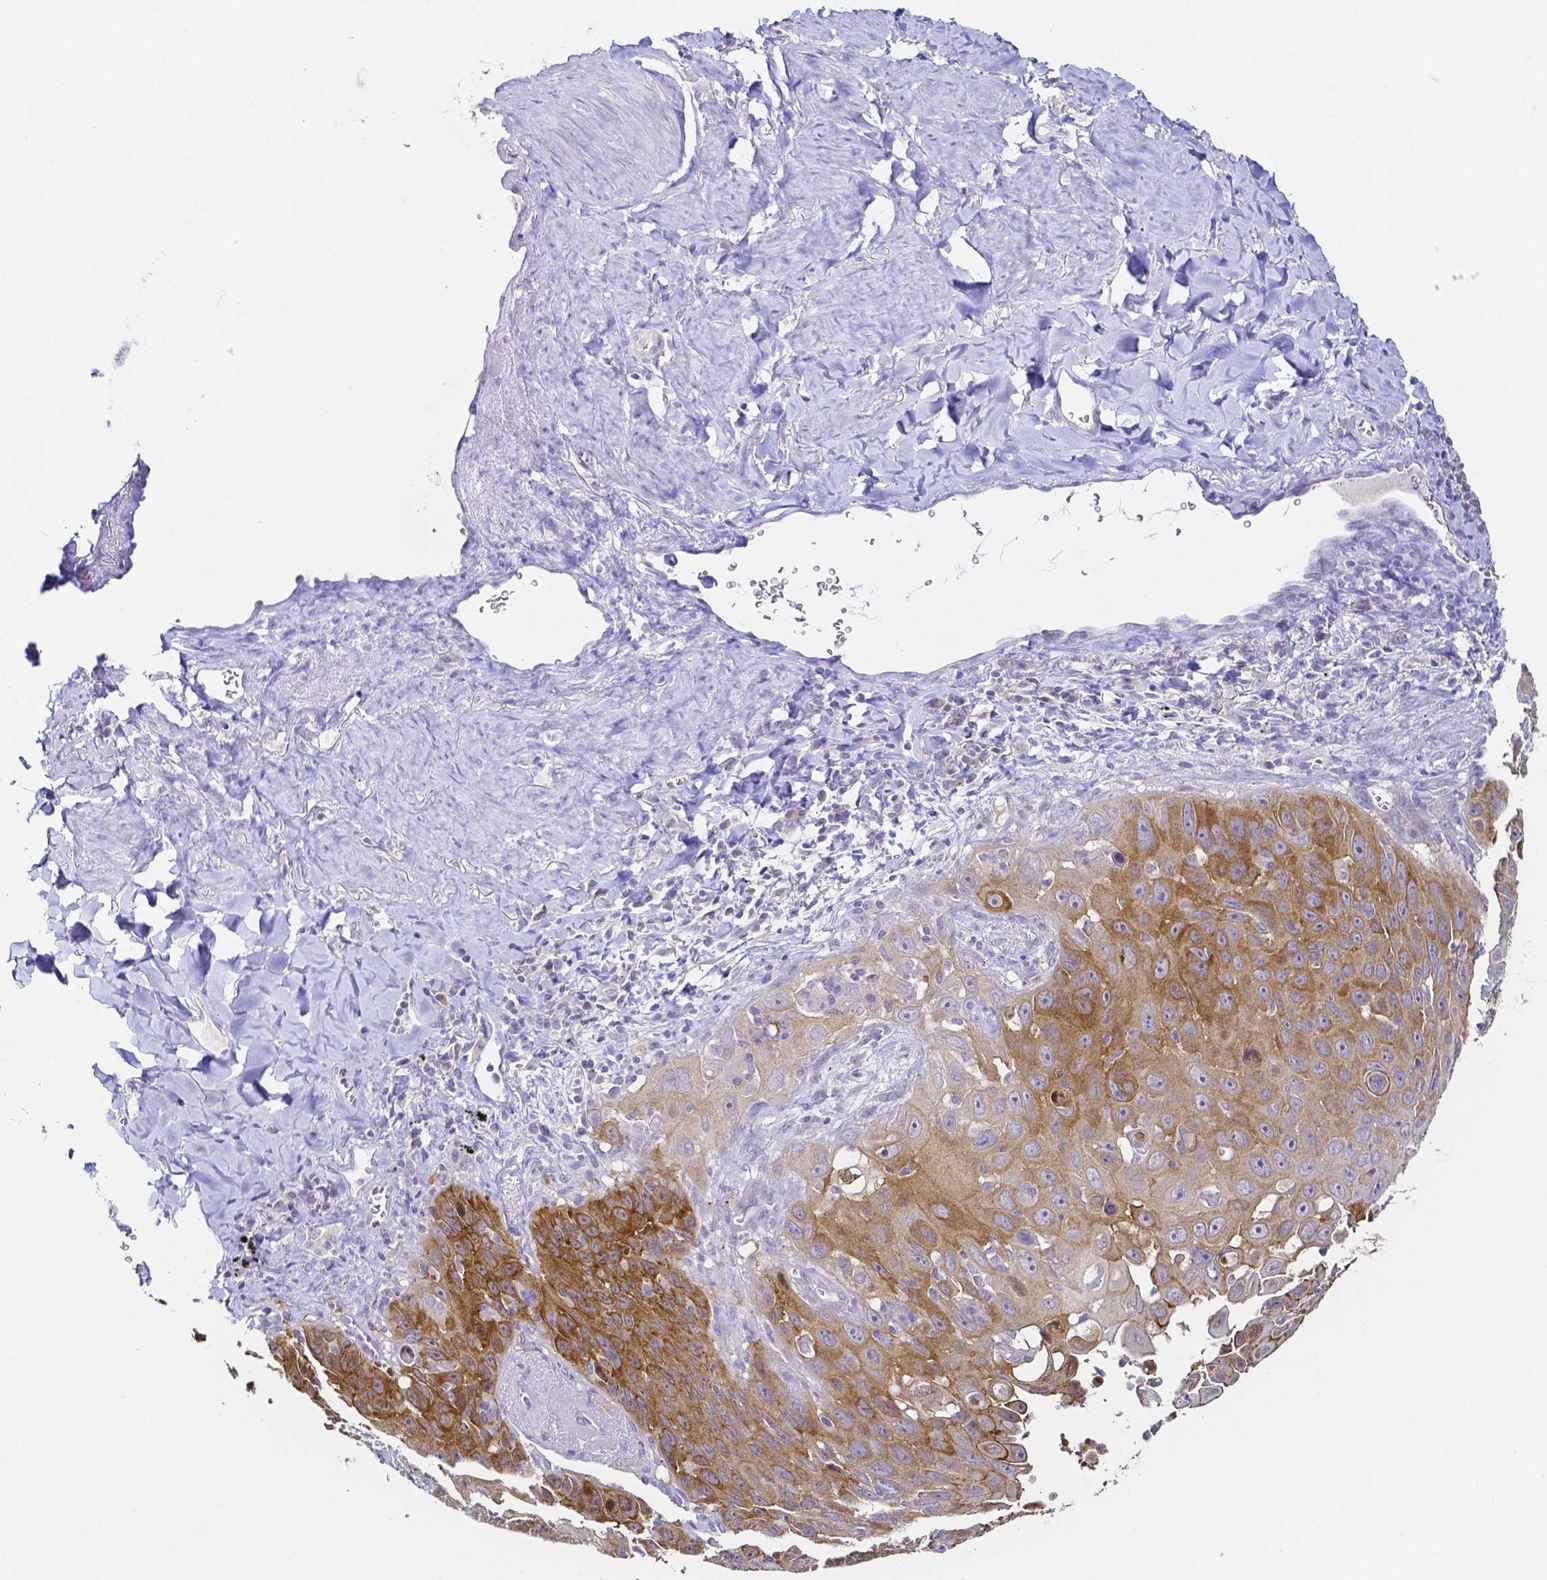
{"staining": {"intensity": "moderate", "quantity": ">75%", "location": "cytoplasmic/membranous"}, "tissue": "lung cancer", "cell_type": "Tumor cells", "image_type": "cancer", "snomed": [{"axis": "morphology", "description": "Squamous cell carcinoma, NOS"}, {"axis": "morphology", "description": "Squamous cell carcinoma, metastatic, NOS"}, {"axis": "topography", "description": "Lymph node"}, {"axis": "topography", "description": "Lung"}], "caption": "Human lung squamous cell carcinoma stained for a protein (brown) shows moderate cytoplasmic/membranous positive expression in about >75% of tumor cells.", "gene": "PKP3", "patient": {"sex": "female", "age": 62}}